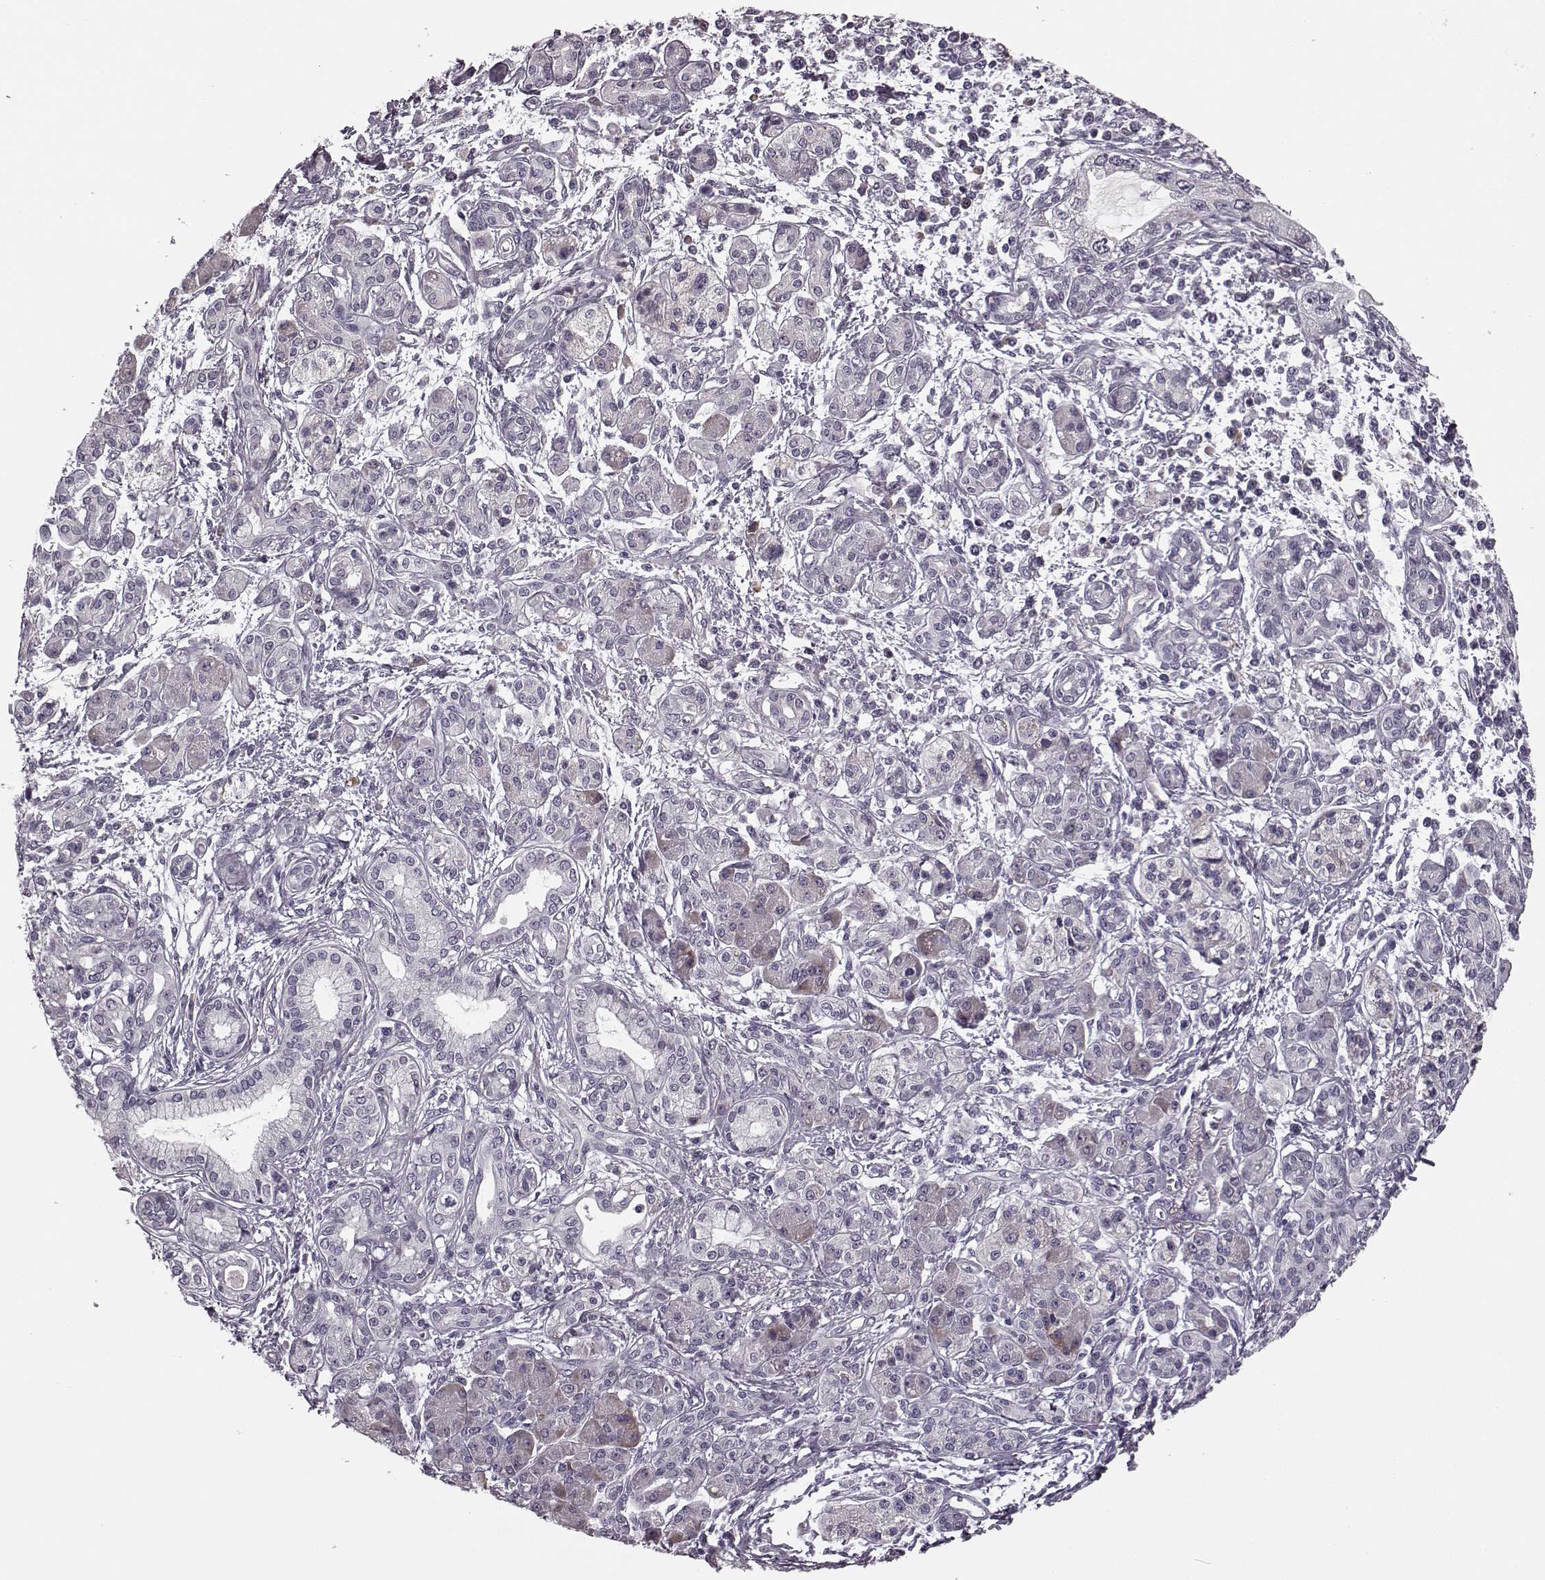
{"staining": {"intensity": "negative", "quantity": "none", "location": "none"}, "tissue": "pancreatic cancer", "cell_type": "Tumor cells", "image_type": "cancer", "snomed": [{"axis": "morphology", "description": "Adenocarcinoma, NOS"}, {"axis": "topography", "description": "Pancreas"}], "caption": "The immunohistochemistry micrograph has no significant positivity in tumor cells of pancreatic cancer (adenocarcinoma) tissue.", "gene": "FAM234B", "patient": {"sex": "male", "age": 70}}